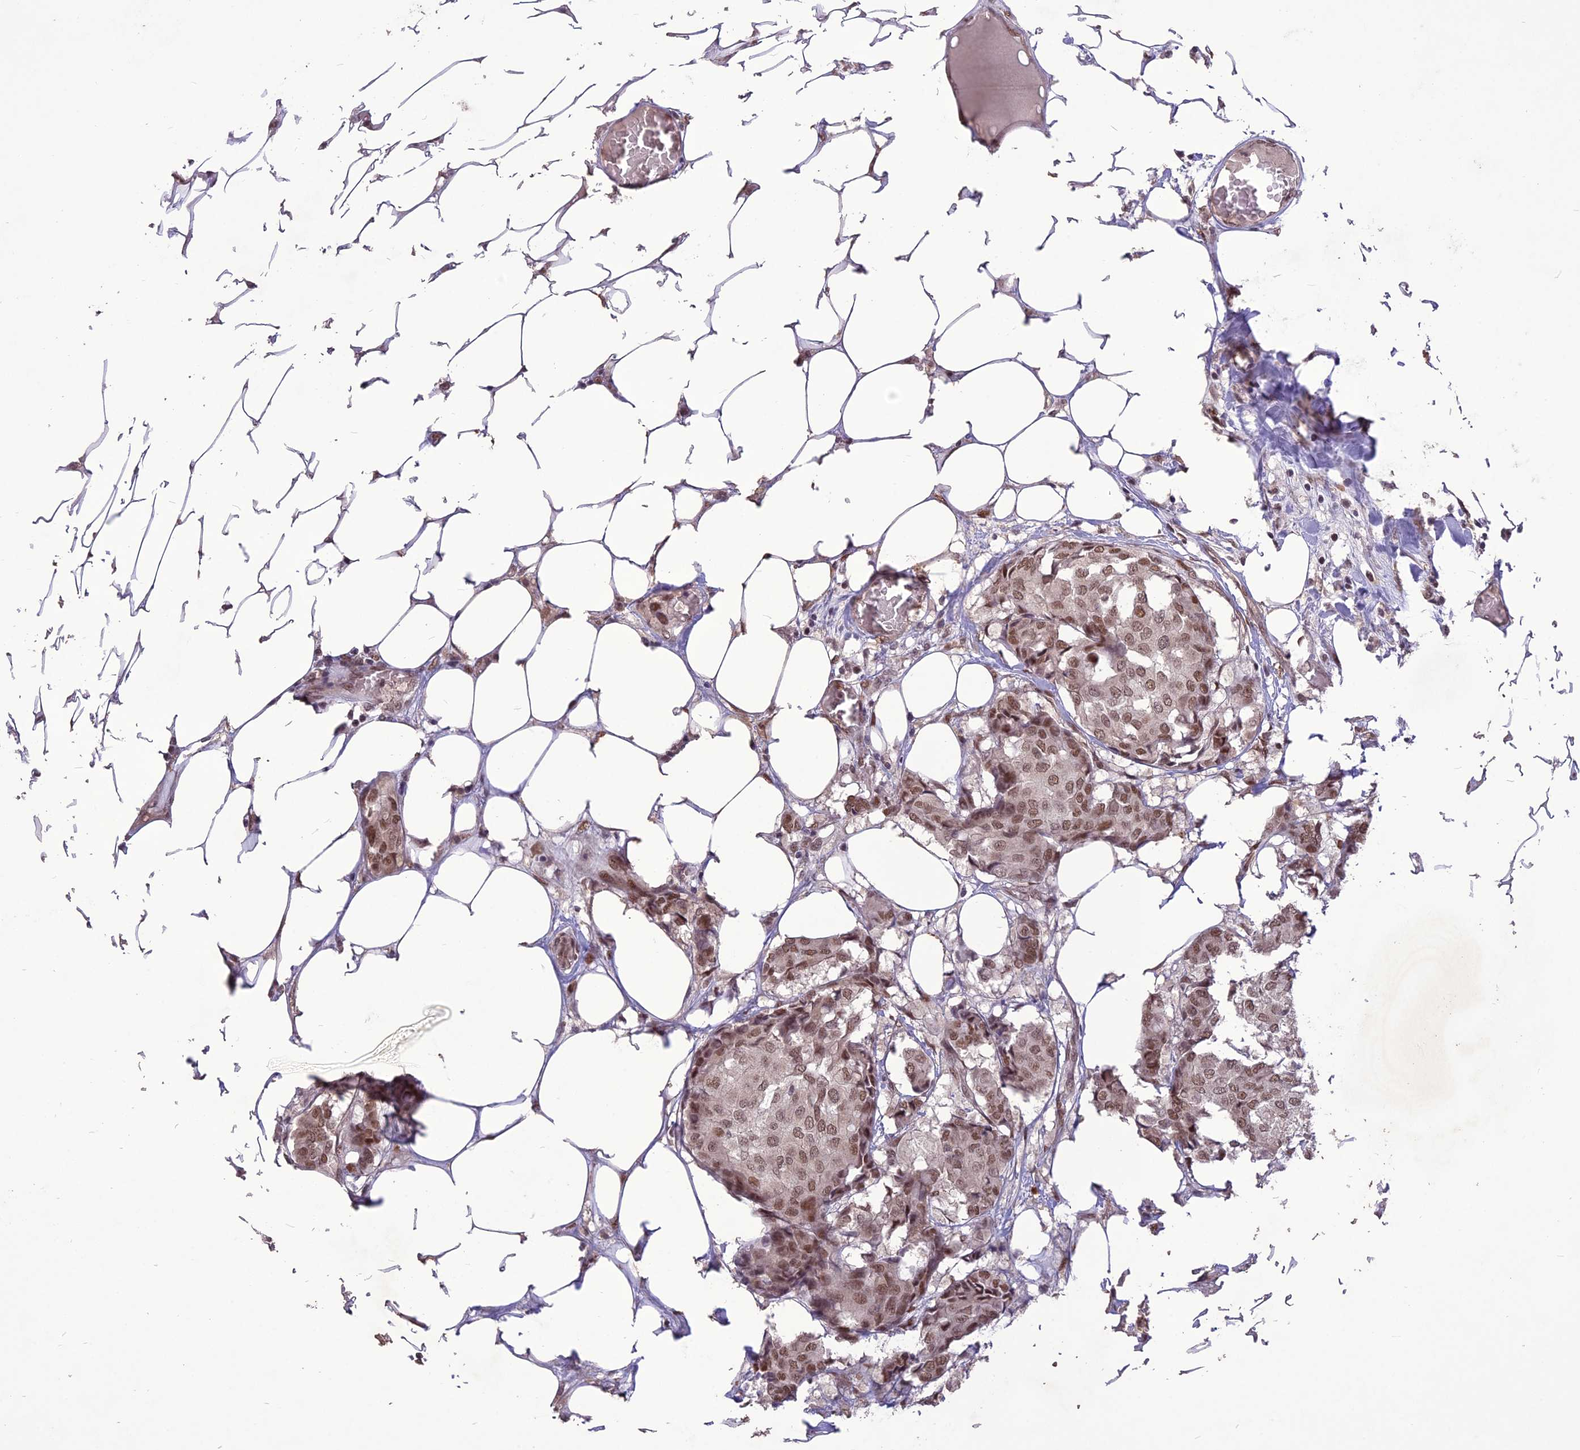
{"staining": {"intensity": "moderate", "quantity": ">75%", "location": "nuclear"}, "tissue": "breast cancer", "cell_type": "Tumor cells", "image_type": "cancer", "snomed": [{"axis": "morphology", "description": "Duct carcinoma"}, {"axis": "topography", "description": "Breast"}], "caption": "The photomicrograph shows immunohistochemical staining of breast cancer. There is moderate nuclear positivity is present in approximately >75% of tumor cells.", "gene": "DIS3", "patient": {"sex": "female", "age": 75}}